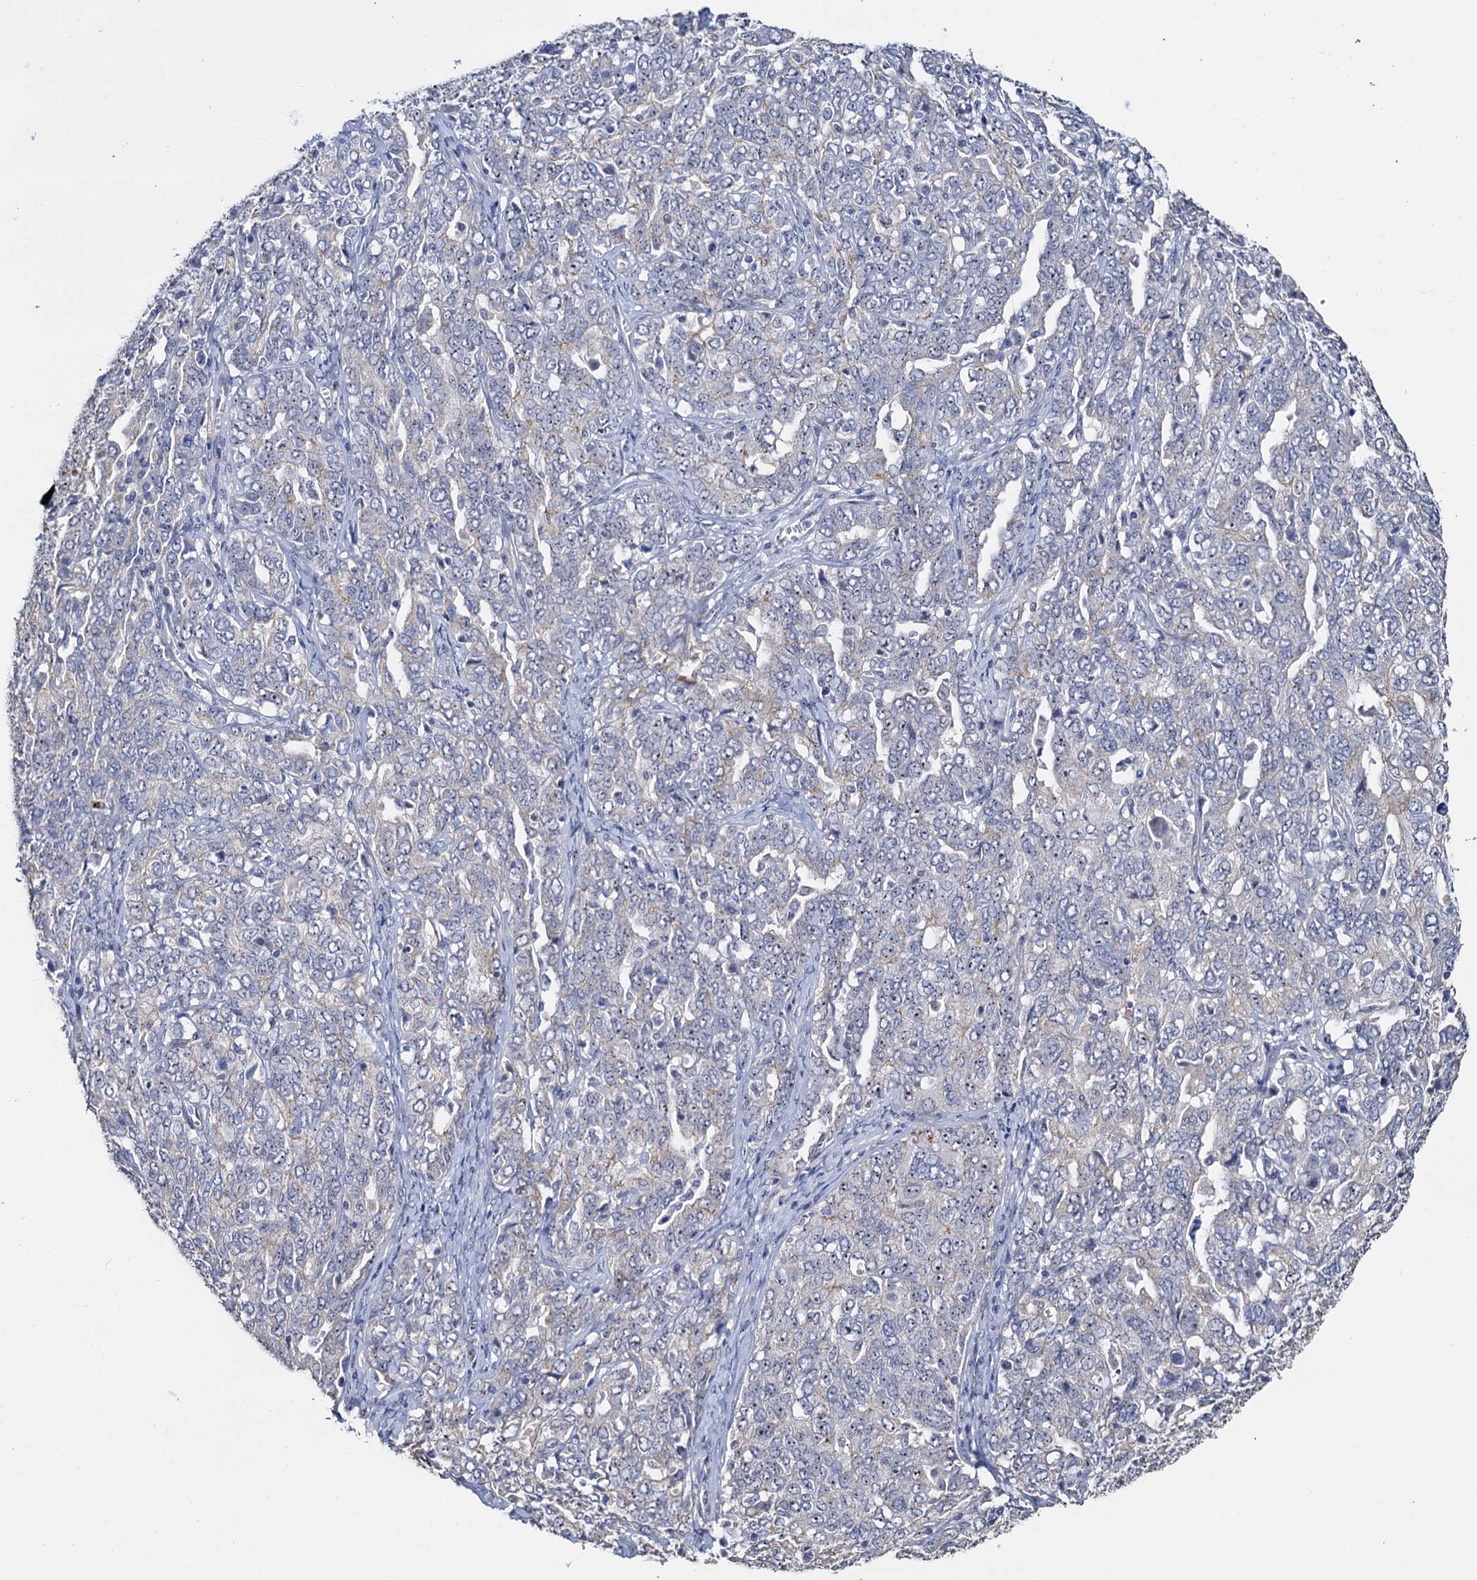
{"staining": {"intensity": "negative", "quantity": "none", "location": "none"}, "tissue": "ovarian cancer", "cell_type": "Tumor cells", "image_type": "cancer", "snomed": [{"axis": "morphology", "description": "Carcinoma, endometroid"}, {"axis": "topography", "description": "Ovary"}], "caption": "Tumor cells show no significant expression in ovarian cancer.", "gene": "C2CD3", "patient": {"sex": "female", "age": 62}}